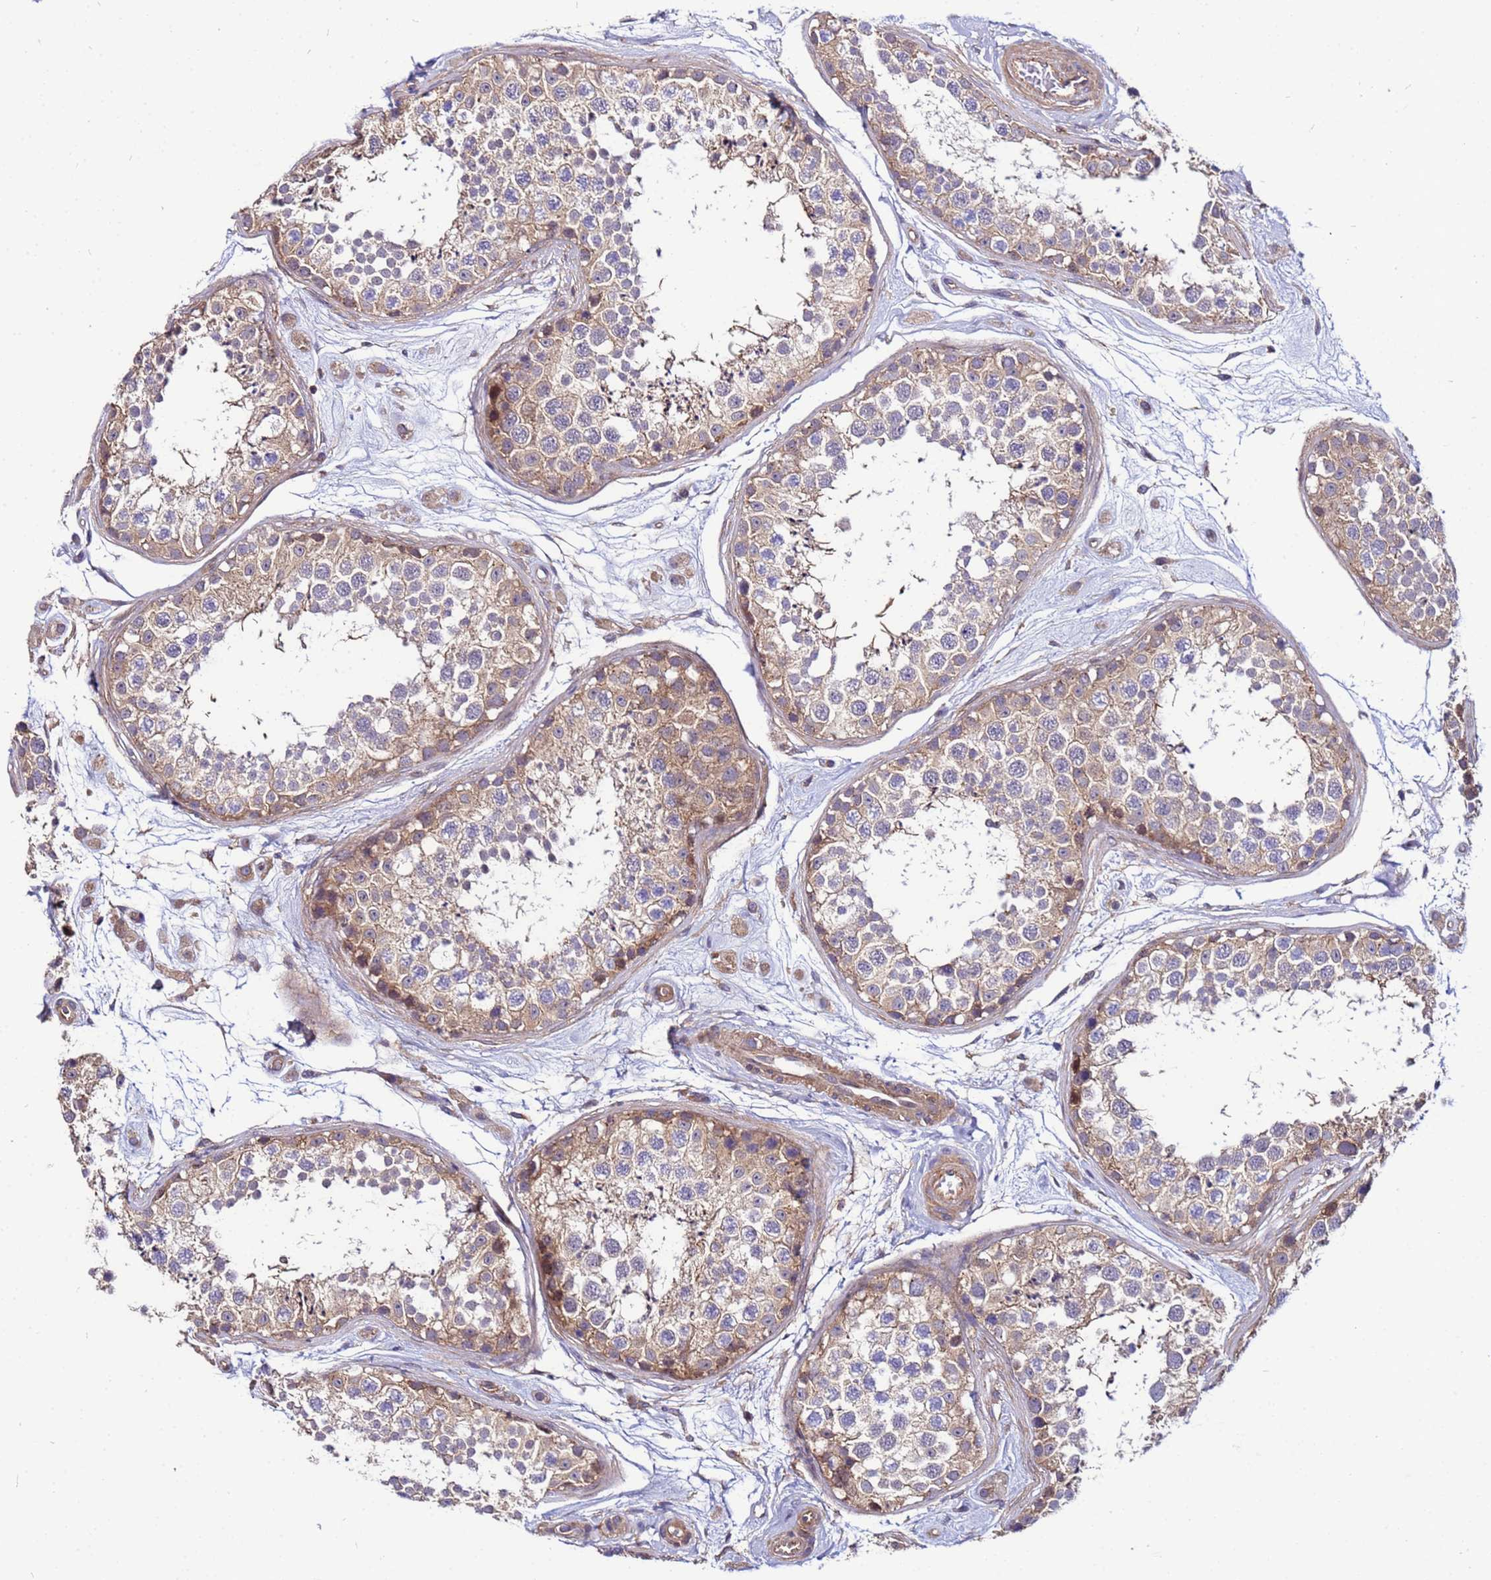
{"staining": {"intensity": "moderate", "quantity": ">75%", "location": "cytoplasmic/membranous"}, "tissue": "testis", "cell_type": "Cells in seminiferous ducts", "image_type": "normal", "snomed": [{"axis": "morphology", "description": "Normal tissue, NOS"}, {"axis": "topography", "description": "Testis"}], "caption": "Immunohistochemistry (IHC) staining of normal testis, which demonstrates medium levels of moderate cytoplasmic/membranous expression in about >75% of cells in seminiferous ducts indicating moderate cytoplasmic/membranous protein positivity. The staining was performed using DAB (3,3'-diaminobenzidine) (brown) for protein detection and nuclei were counterstained in hematoxylin (blue).", "gene": "STK38L", "patient": {"sex": "male", "age": 25}}